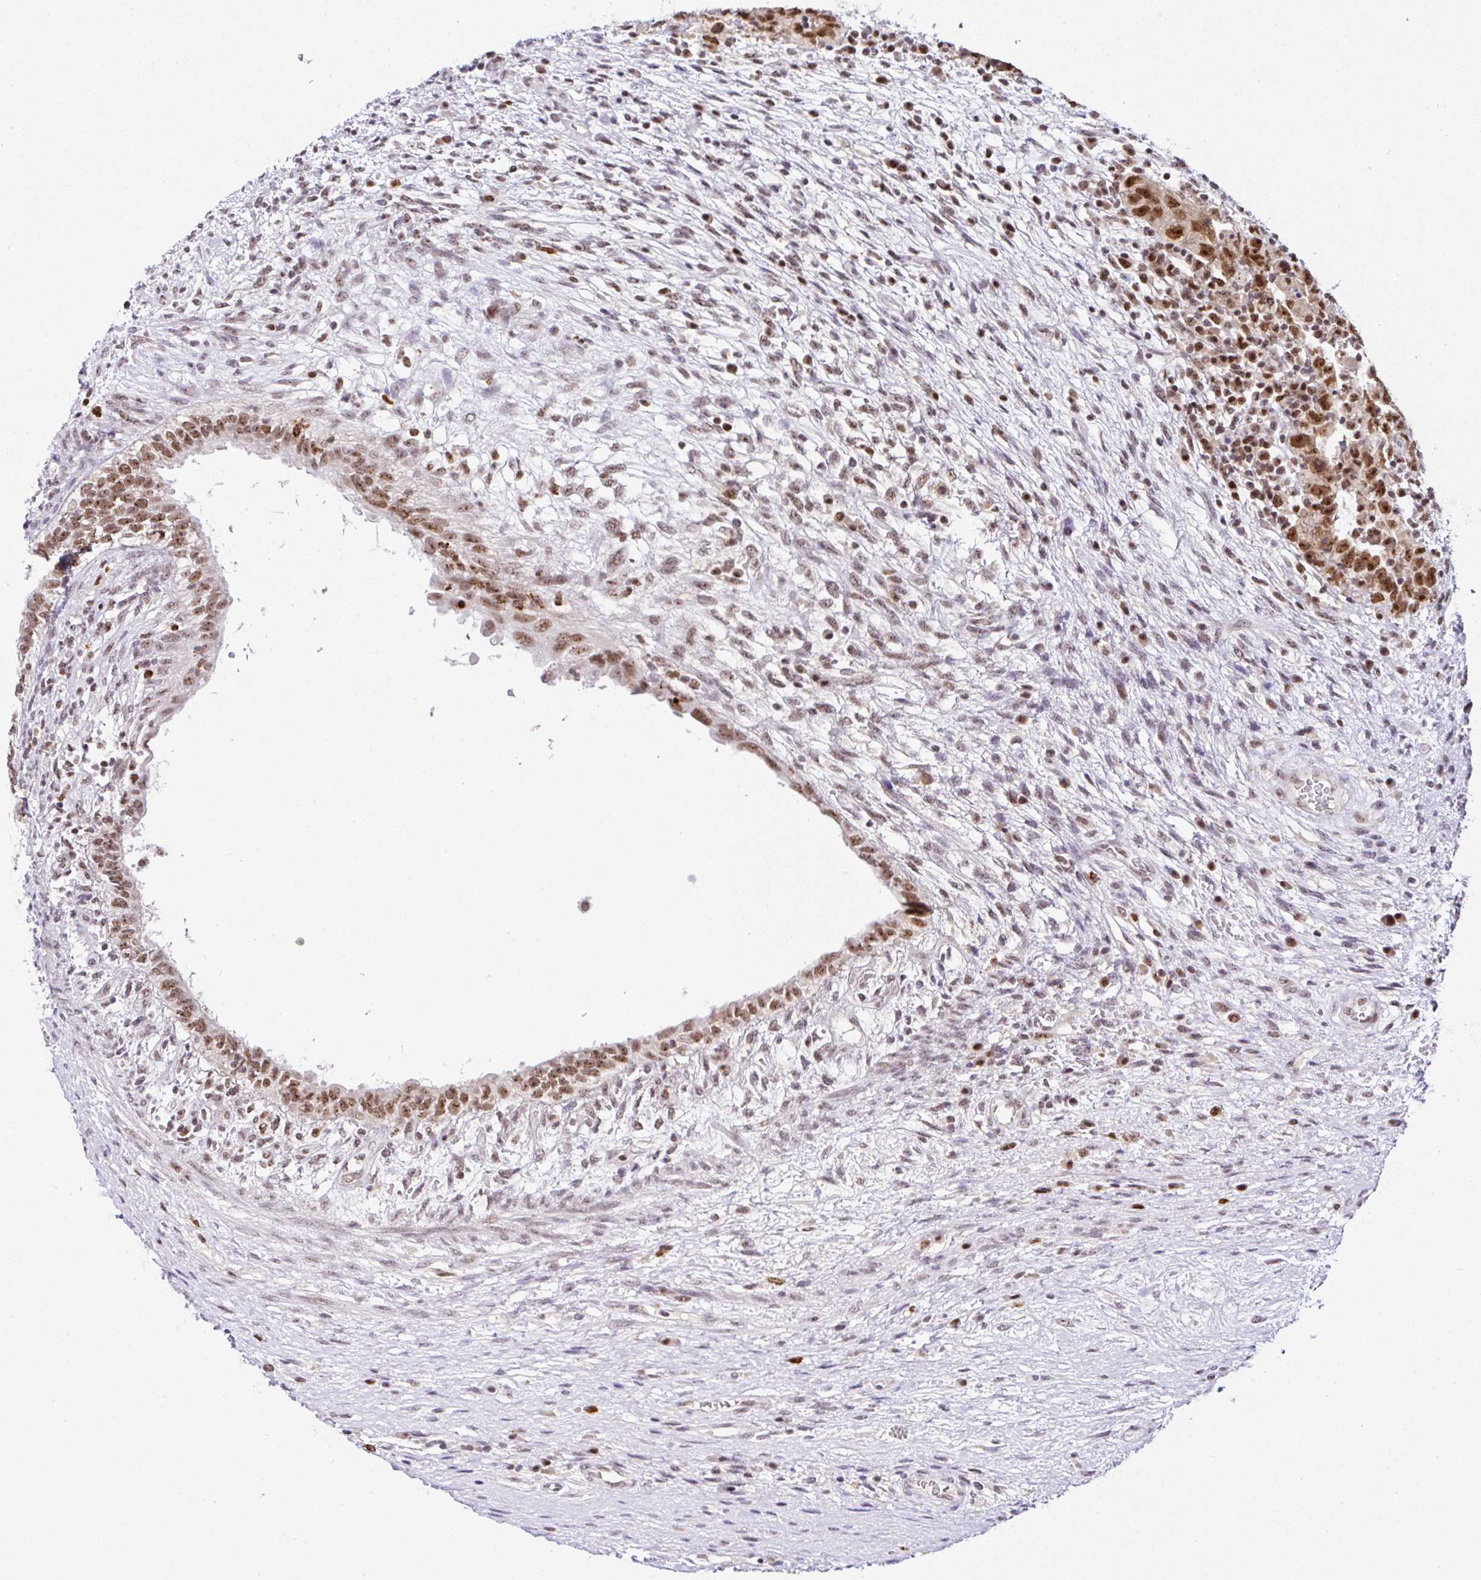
{"staining": {"intensity": "moderate", "quantity": ">75%", "location": "nuclear"}, "tissue": "testis cancer", "cell_type": "Tumor cells", "image_type": "cancer", "snomed": [{"axis": "morphology", "description": "Carcinoma, Embryonal, NOS"}, {"axis": "topography", "description": "Testis"}], "caption": "The micrograph demonstrates staining of embryonal carcinoma (testis), revealing moderate nuclear protein expression (brown color) within tumor cells.", "gene": "PTPN2", "patient": {"sex": "male", "age": 26}}